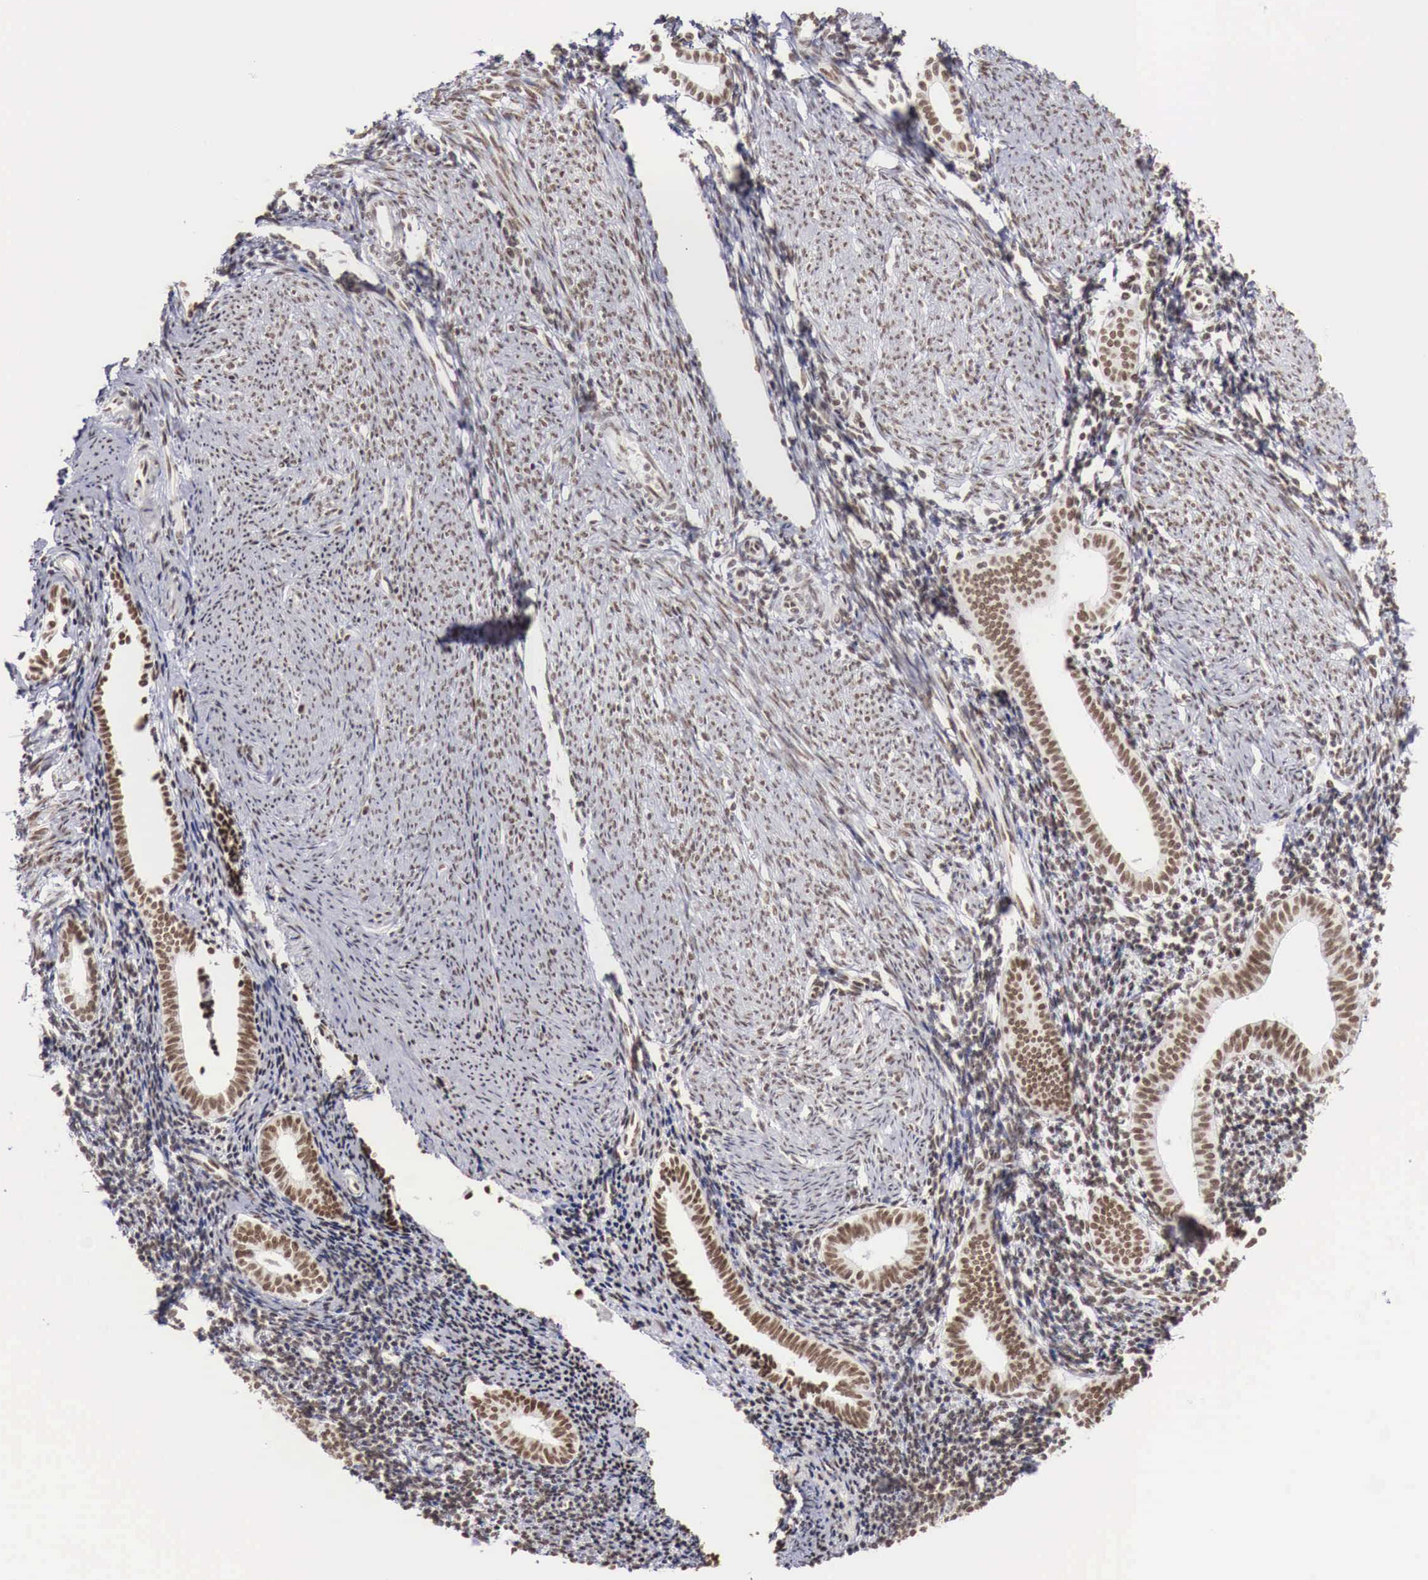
{"staining": {"intensity": "strong", "quantity": ">75%", "location": "nuclear"}, "tissue": "endometrium", "cell_type": "Cells in endometrial stroma", "image_type": "normal", "snomed": [{"axis": "morphology", "description": "Normal tissue, NOS"}, {"axis": "topography", "description": "Endometrium"}], "caption": "Protein staining of normal endometrium demonstrates strong nuclear staining in approximately >75% of cells in endometrial stroma.", "gene": "PHF14", "patient": {"sex": "female", "age": 52}}